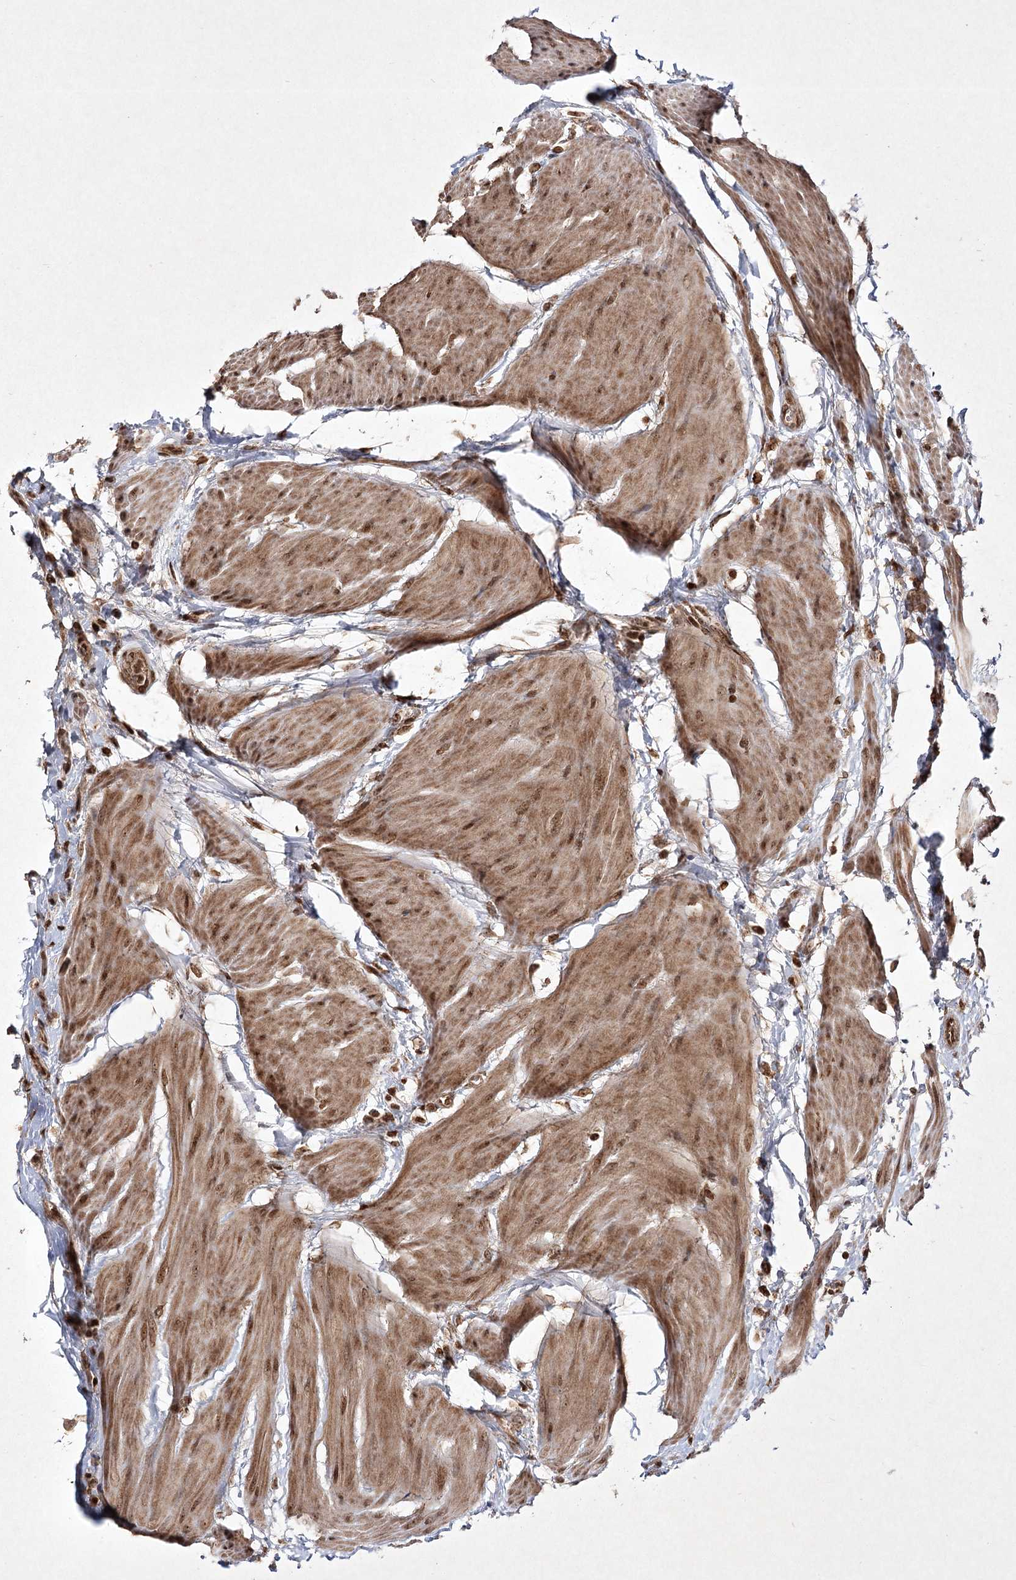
{"staining": {"intensity": "moderate", "quantity": ">75%", "location": "nuclear"}, "tissue": "urothelial cancer", "cell_type": "Tumor cells", "image_type": "cancer", "snomed": [{"axis": "morphology", "description": "Urothelial carcinoma, High grade"}, {"axis": "topography", "description": "Urinary bladder"}], "caption": "The micrograph demonstrates immunohistochemical staining of urothelial cancer. There is moderate nuclear expression is present in approximately >75% of tumor cells.", "gene": "CARM1", "patient": {"sex": "male", "age": 50}}